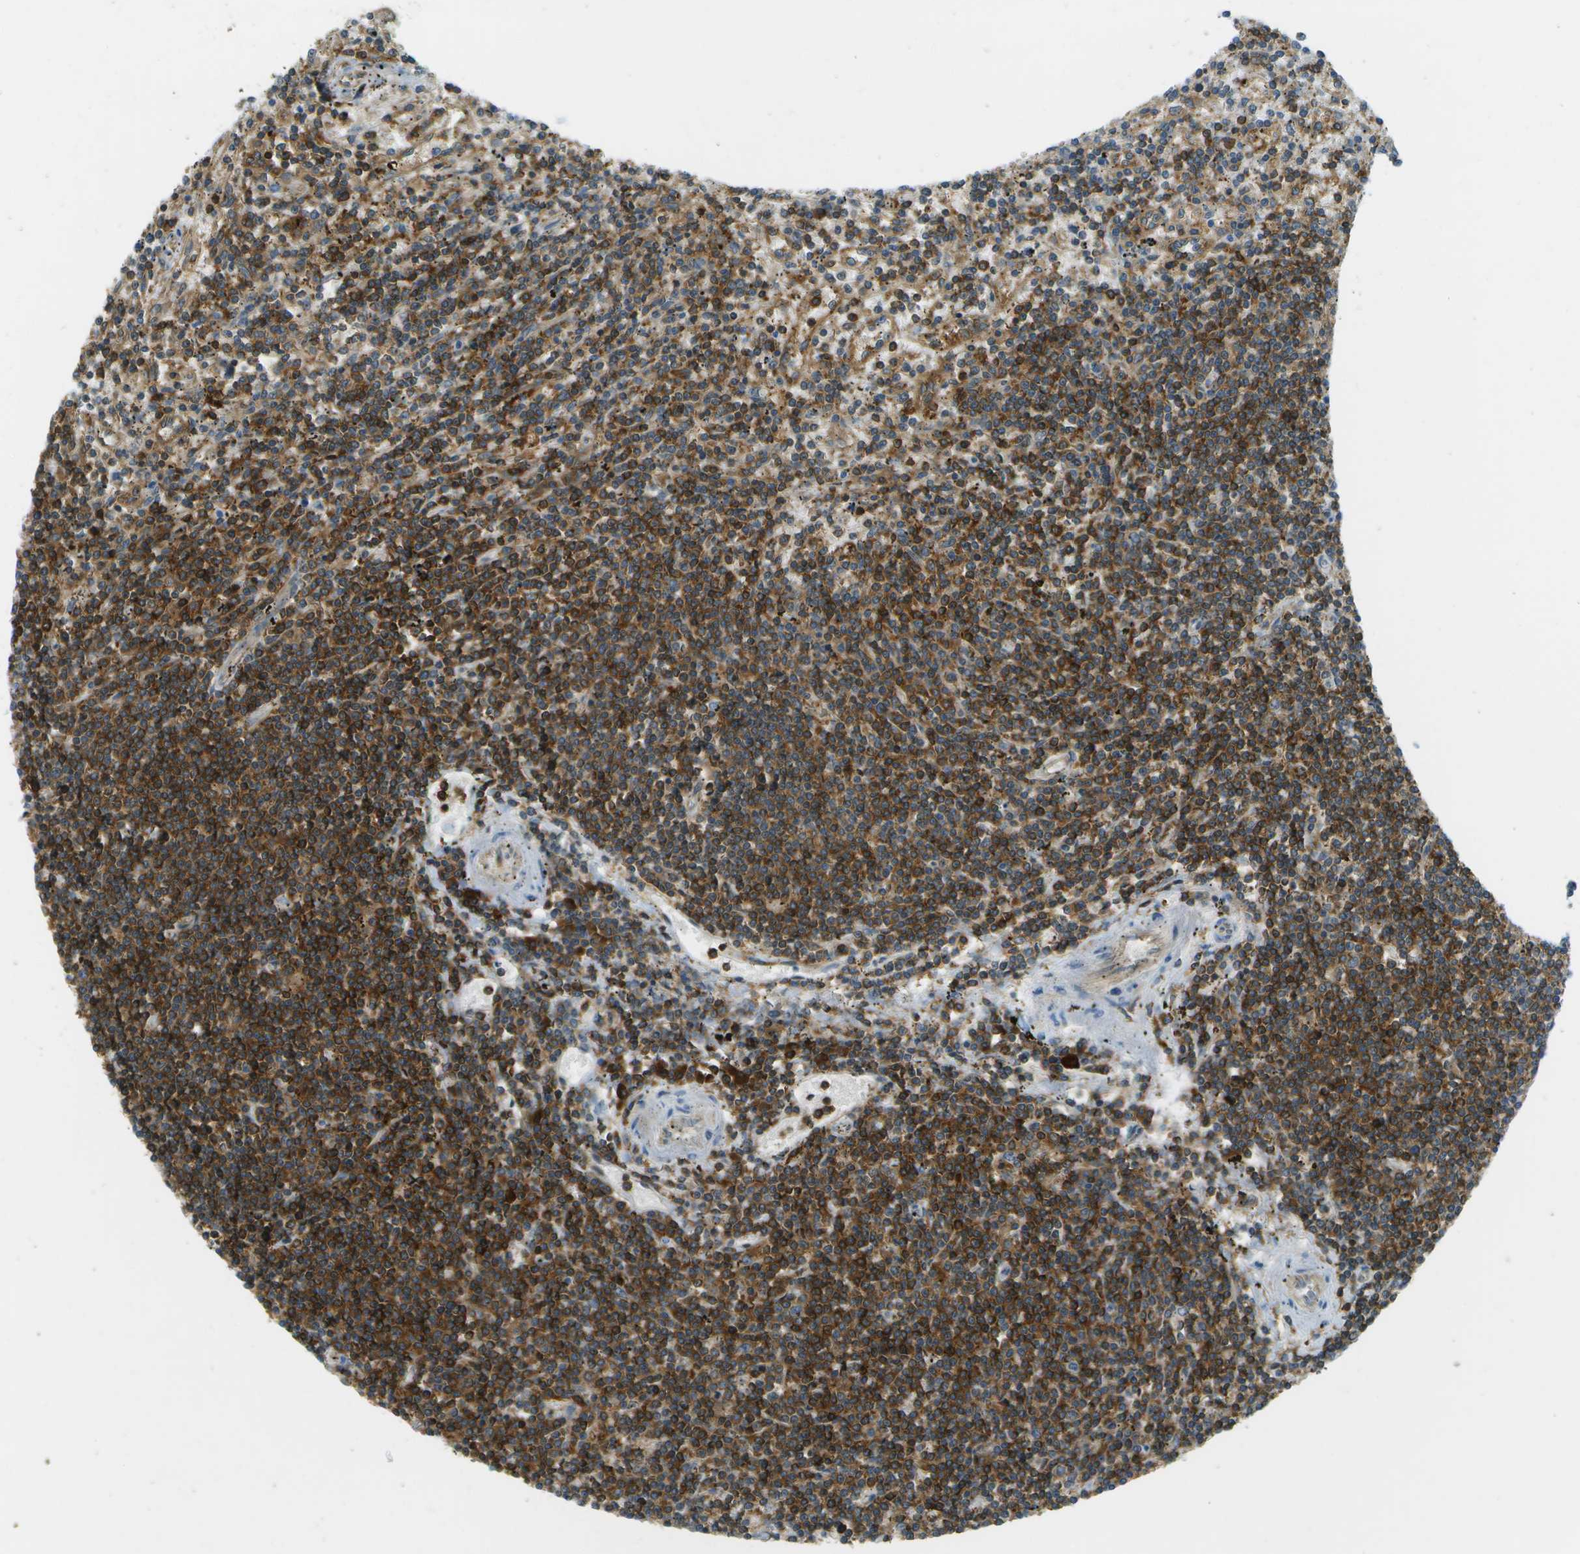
{"staining": {"intensity": "strong", "quantity": "25%-75%", "location": "cytoplasmic/membranous"}, "tissue": "lymphoma", "cell_type": "Tumor cells", "image_type": "cancer", "snomed": [{"axis": "morphology", "description": "Malignant lymphoma, non-Hodgkin's type, Low grade"}, {"axis": "topography", "description": "Spleen"}], "caption": "DAB immunohistochemical staining of low-grade malignant lymphoma, non-Hodgkin's type shows strong cytoplasmic/membranous protein positivity in approximately 25%-75% of tumor cells. (Brightfield microscopy of DAB IHC at high magnification).", "gene": "TMTC1", "patient": {"sex": "male", "age": 76}}